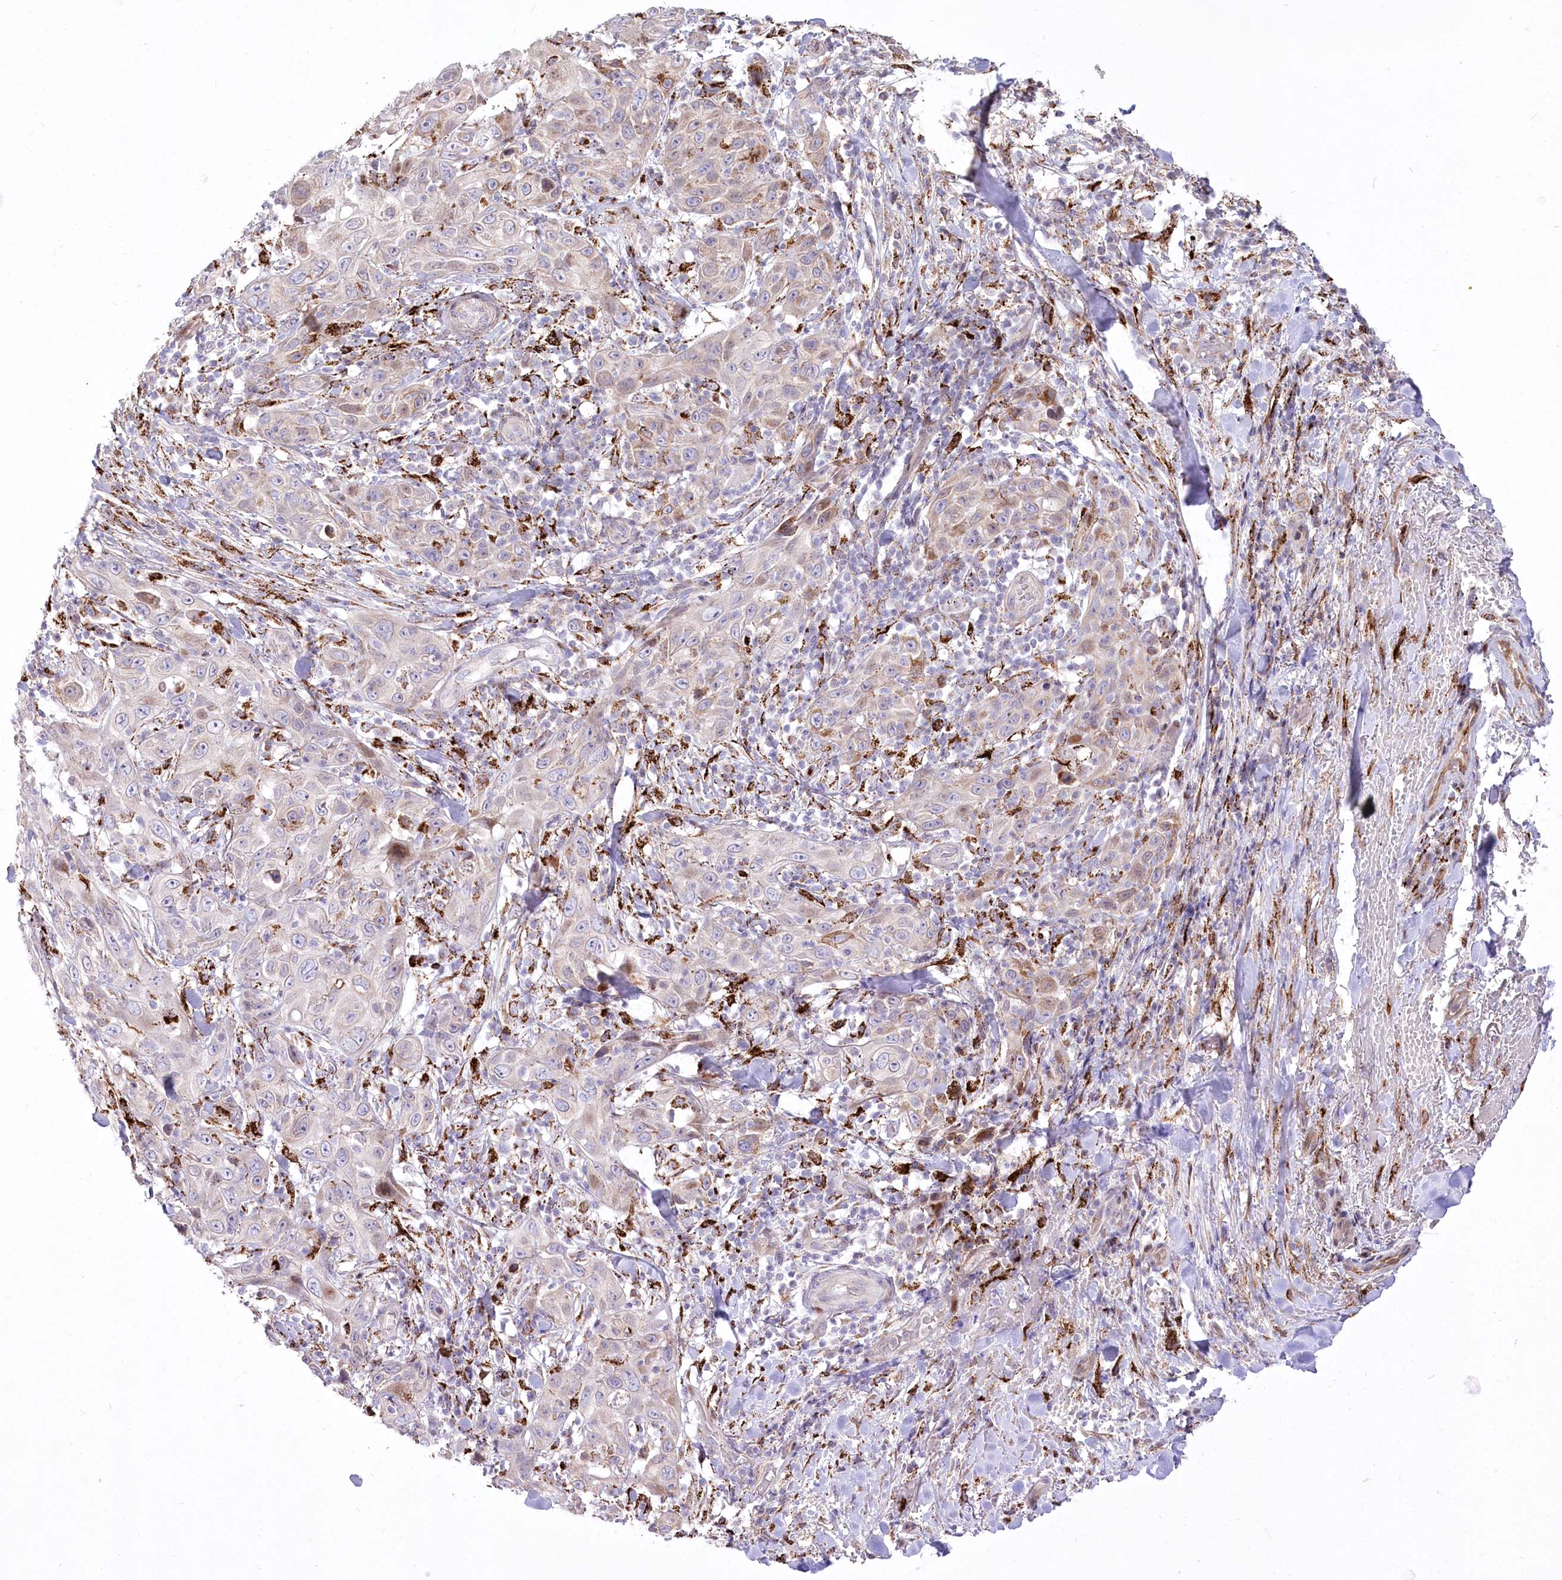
{"staining": {"intensity": "weak", "quantity": "<25%", "location": "cytoplasmic/membranous"}, "tissue": "skin cancer", "cell_type": "Tumor cells", "image_type": "cancer", "snomed": [{"axis": "morphology", "description": "Squamous cell carcinoma, NOS"}, {"axis": "topography", "description": "Skin"}], "caption": "Histopathology image shows no protein staining in tumor cells of skin cancer tissue. (Brightfield microscopy of DAB immunohistochemistry at high magnification).", "gene": "CEP164", "patient": {"sex": "female", "age": 88}}